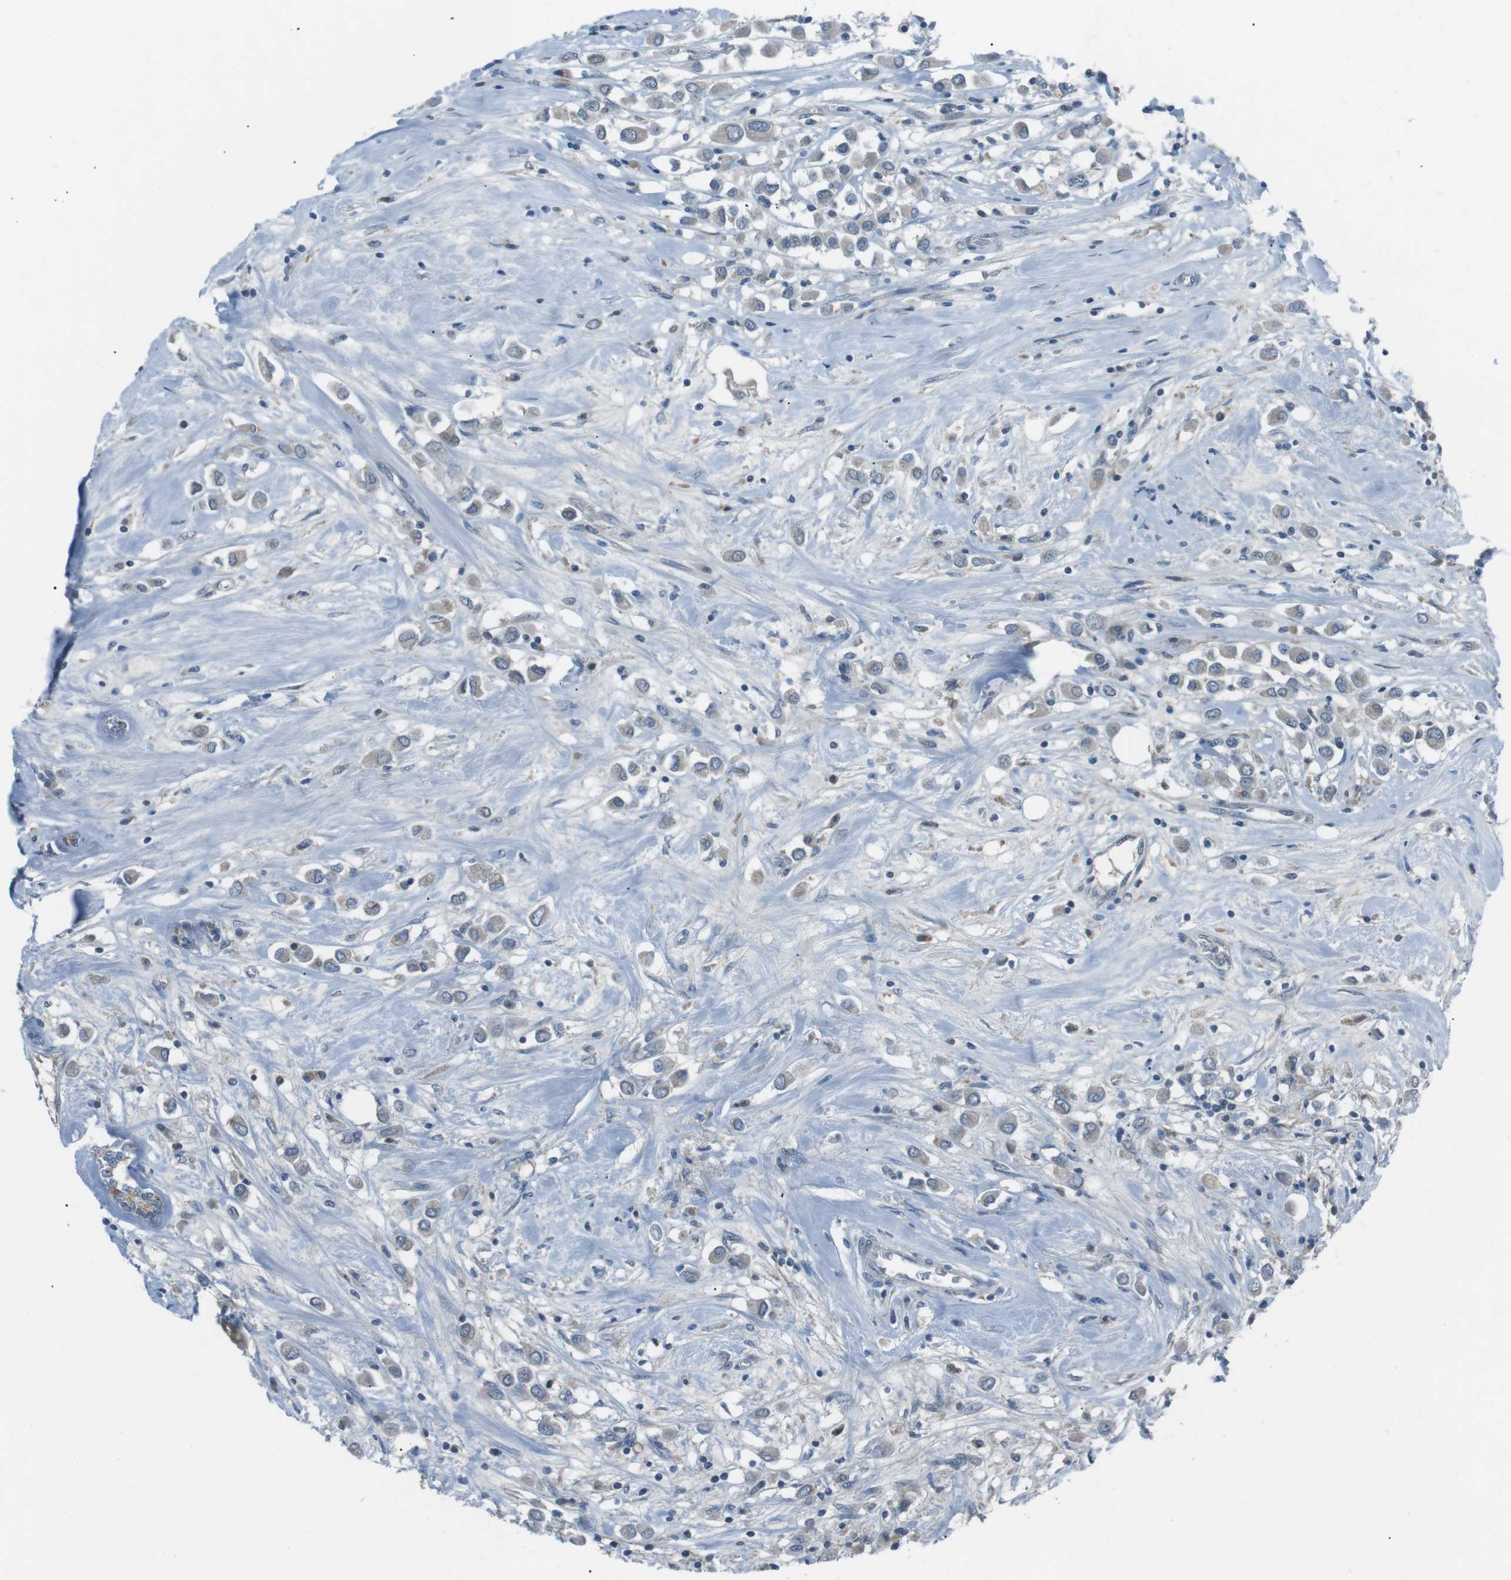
{"staining": {"intensity": "weak", "quantity": "<25%", "location": "cytoplasmic/membranous"}, "tissue": "breast cancer", "cell_type": "Tumor cells", "image_type": "cancer", "snomed": [{"axis": "morphology", "description": "Duct carcinoma"}, {"axis": "topography", "description": "Breast"}], "caption": "A high-resolution histopathology image shows IHC staining of breast cancer, which reveals no significant expression in tumor cells.", "gene": "FCRLA", "patient": {"sex": "female", "age": 61}}